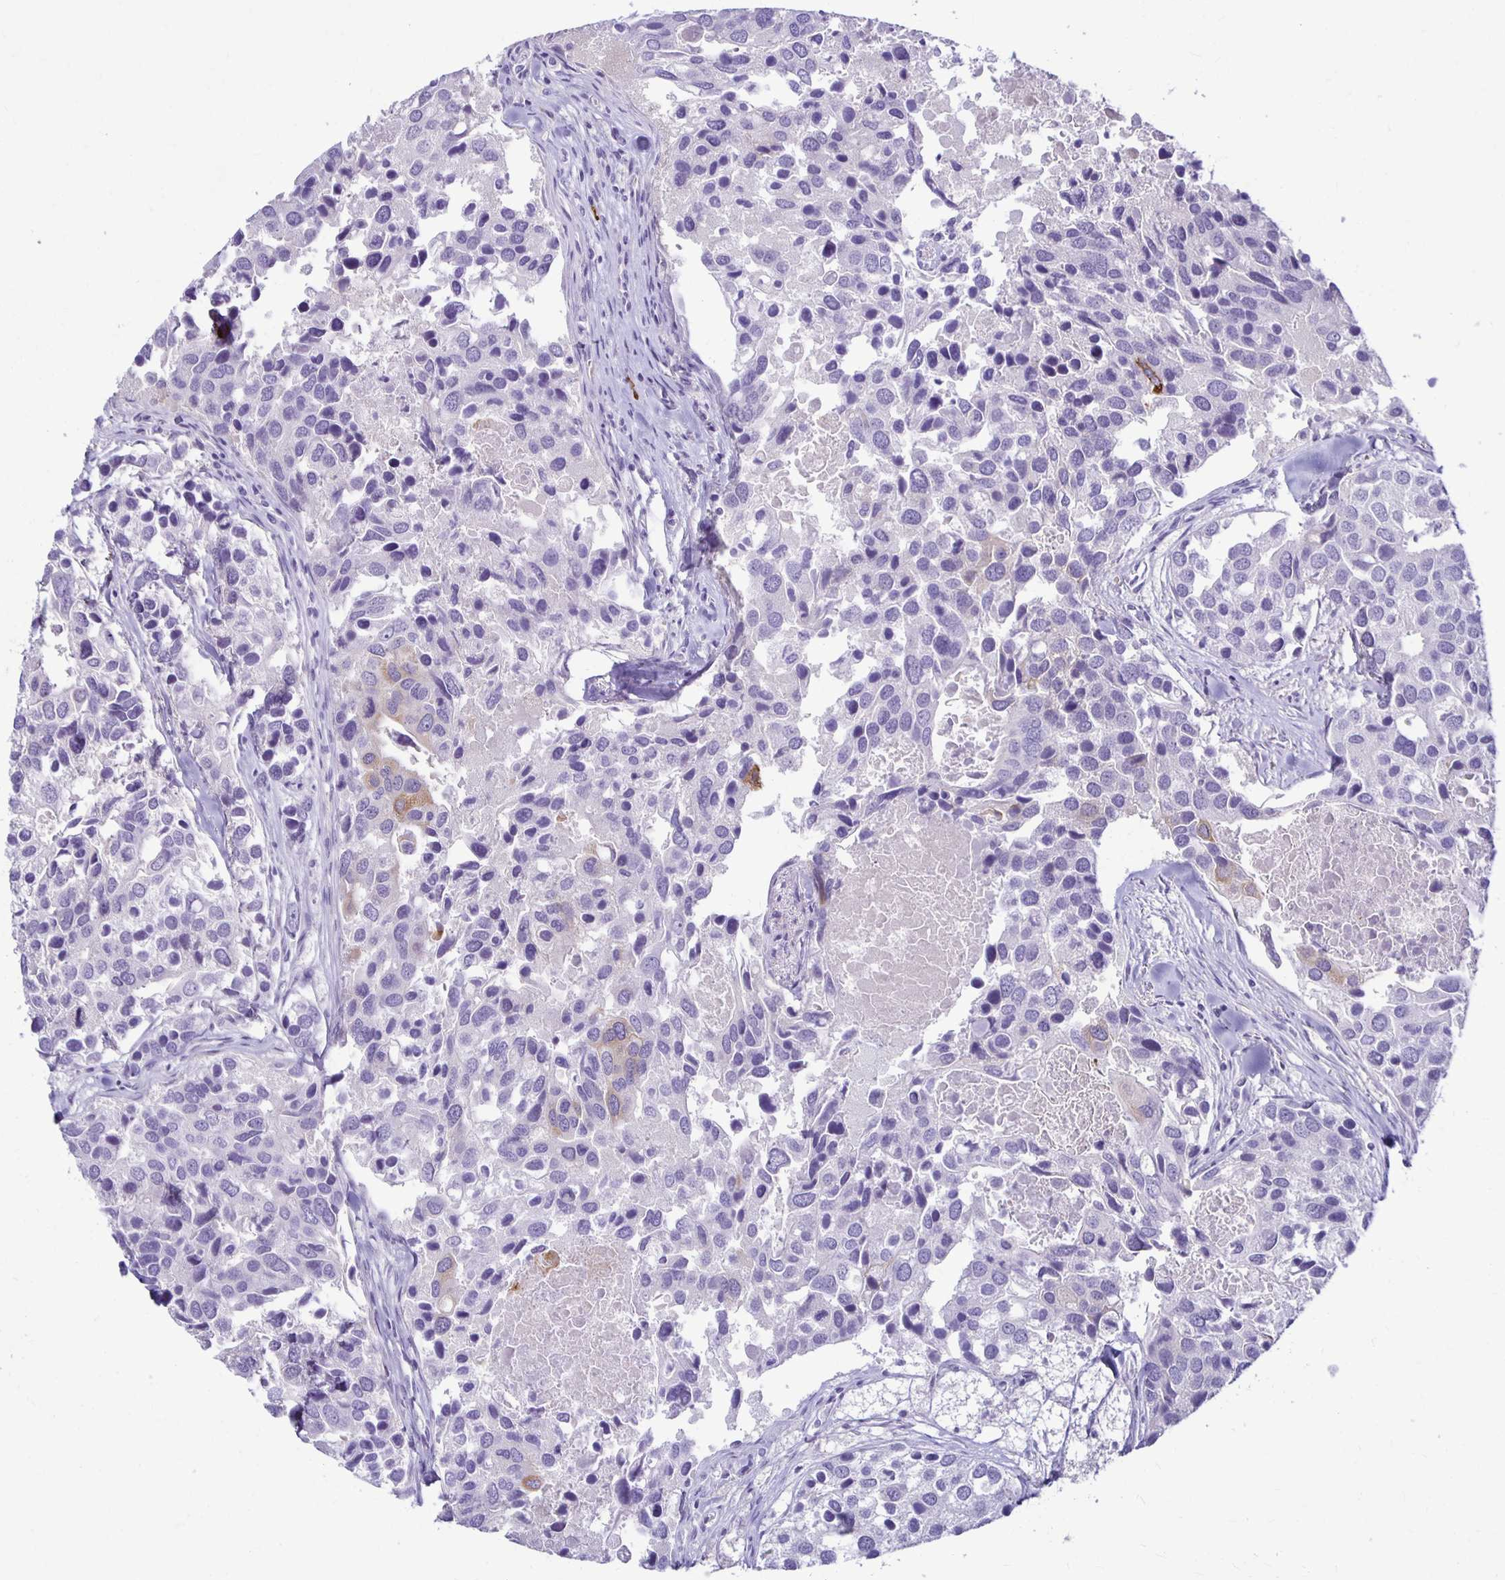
{"staining": {"intensity": "weak", "quantity": "<25%", "location": "cytoplasmic/membranous"}, "tissue": "breast cancer", "cell_type": "Tumor cells", "image_type": "cancer", "snomed": [{"axis": "morphology", "description": "Duct carcinoma"}, {"axis": "topography", "description": "Breast"}], "caption": "Protein analysis of invasive ductal carcinoma (breast) demonstrates no significant expression in tumor cells.", "gene": "FNTB", "patient": {"sex": "female", "age": 83}}